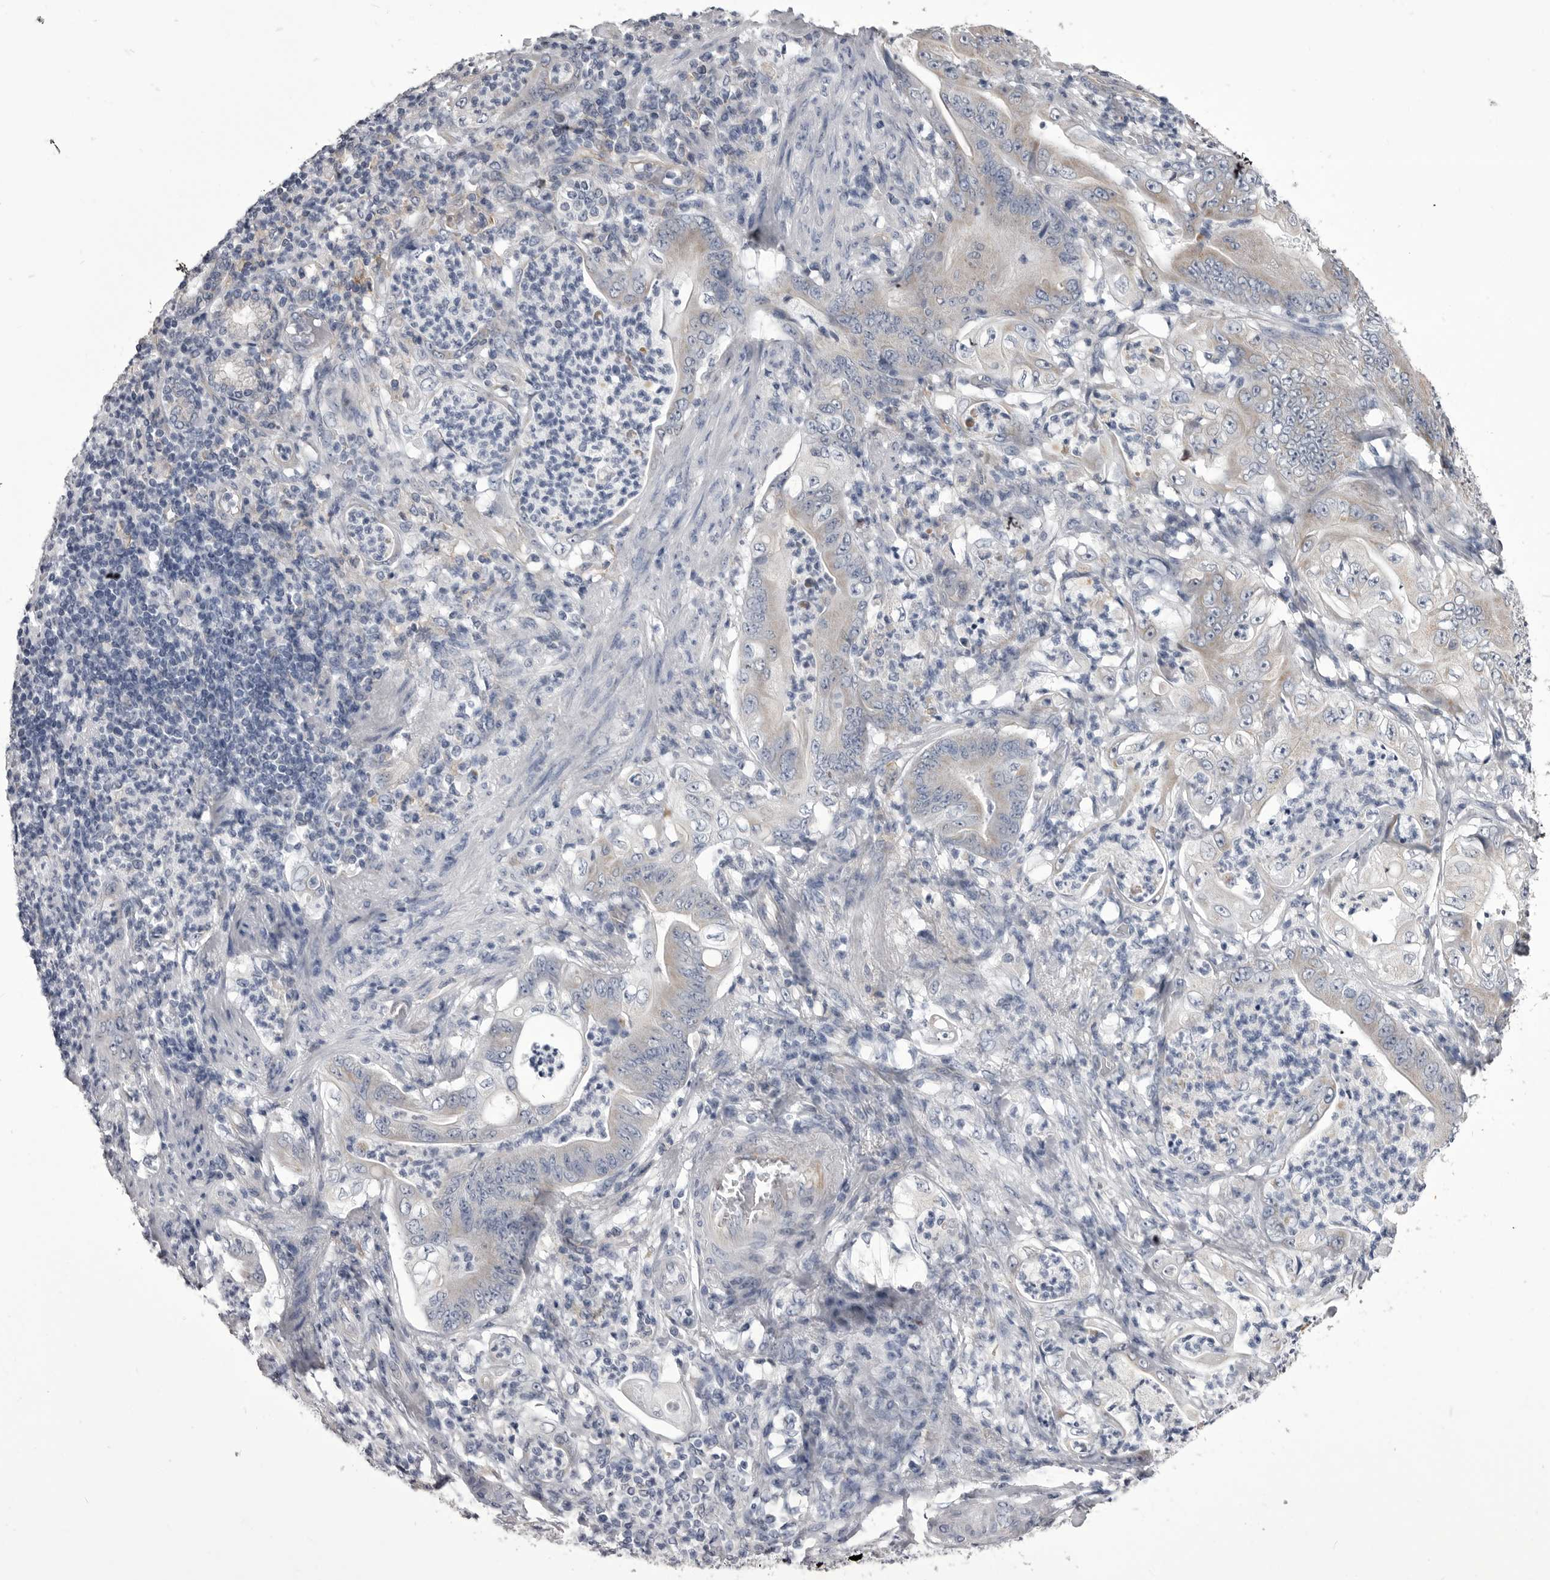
{"staining": {"intensity": "weak", "quantity": "25%-75%", "location": "cytoplasmic/membranous"}, "tissue": "stomach cancer", "cell_type": "Tumor cells", "image_type": "cancer", "snomed": [{"axis": "morphology", "description": "Adenocarcinoma, NOS"}, {"axis": "topography", "description": "Stomach"}], "caption": "Immunohistochemistry micrograph of neoplastic tissue: stomach cancer (adenocarcinoma) stained using IHC shows low levels of weak protein expression localized specifically in the cytoplasmic/membranous of tumor cells, appearing as a cytoplasmic/membranous brown color.", "gene": "OPLAH", "patient": {"sex": "female", "age": 73}}